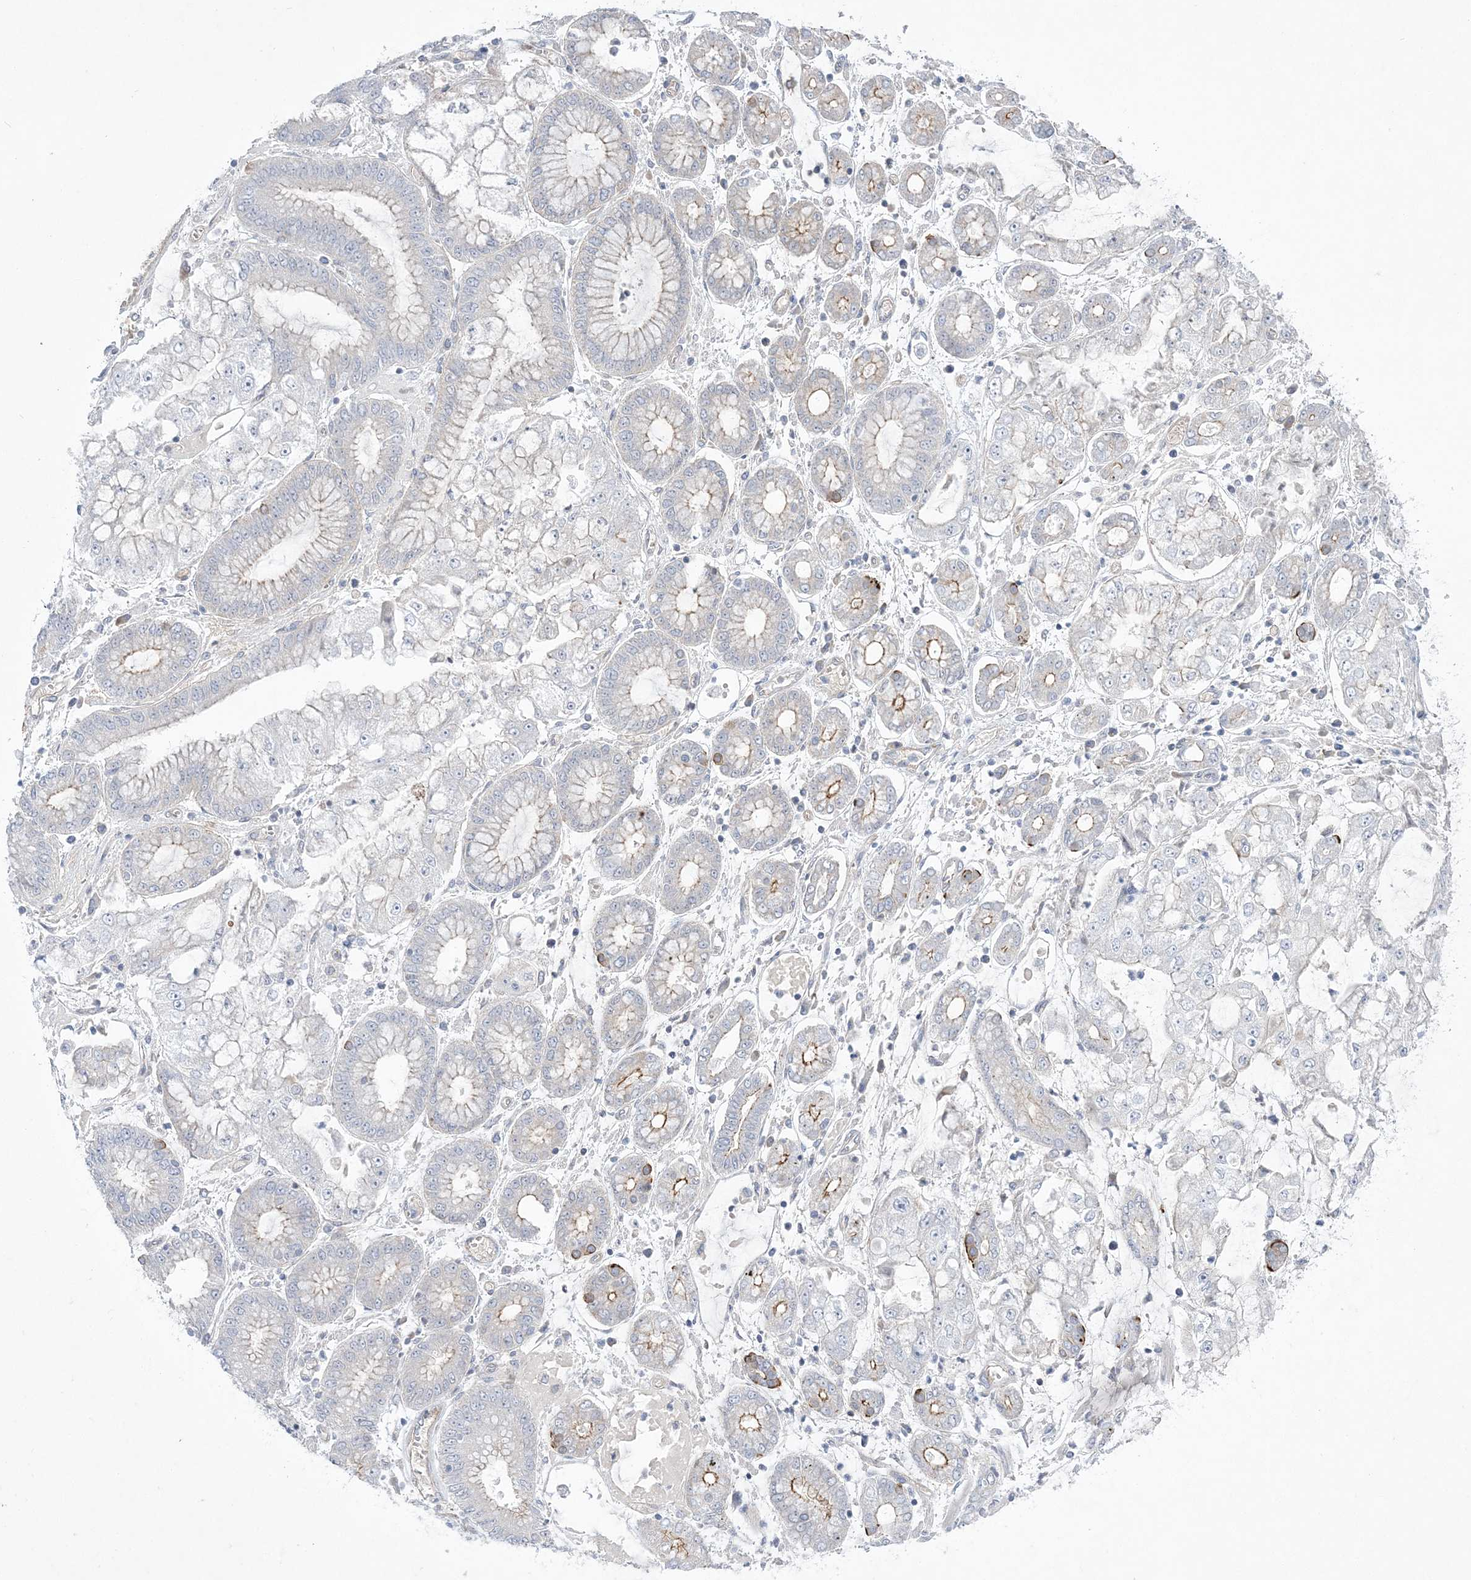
{"staining": {"intensity": "negative", "quantity": "none", "location": "none"}, "tissue": "stomach cancer", "cell_type": "Tumor cells", "image_type": "cancer", "snomed": [{"axis": "morphology", "description": "Adenocarcinoma, NOS"}, {"axis": "topography", "description": "Stomach"}], "caption": "High magnification brightfield microscopy of stomach cancer stained with DAB (3,3'-diaminobenzidine) (brown) and counterstained with hematoxylin (blue): tumor cells show no significant staining.", "gene": "ADAMTS12", "patient": {"sex": "male", "age": 76}}